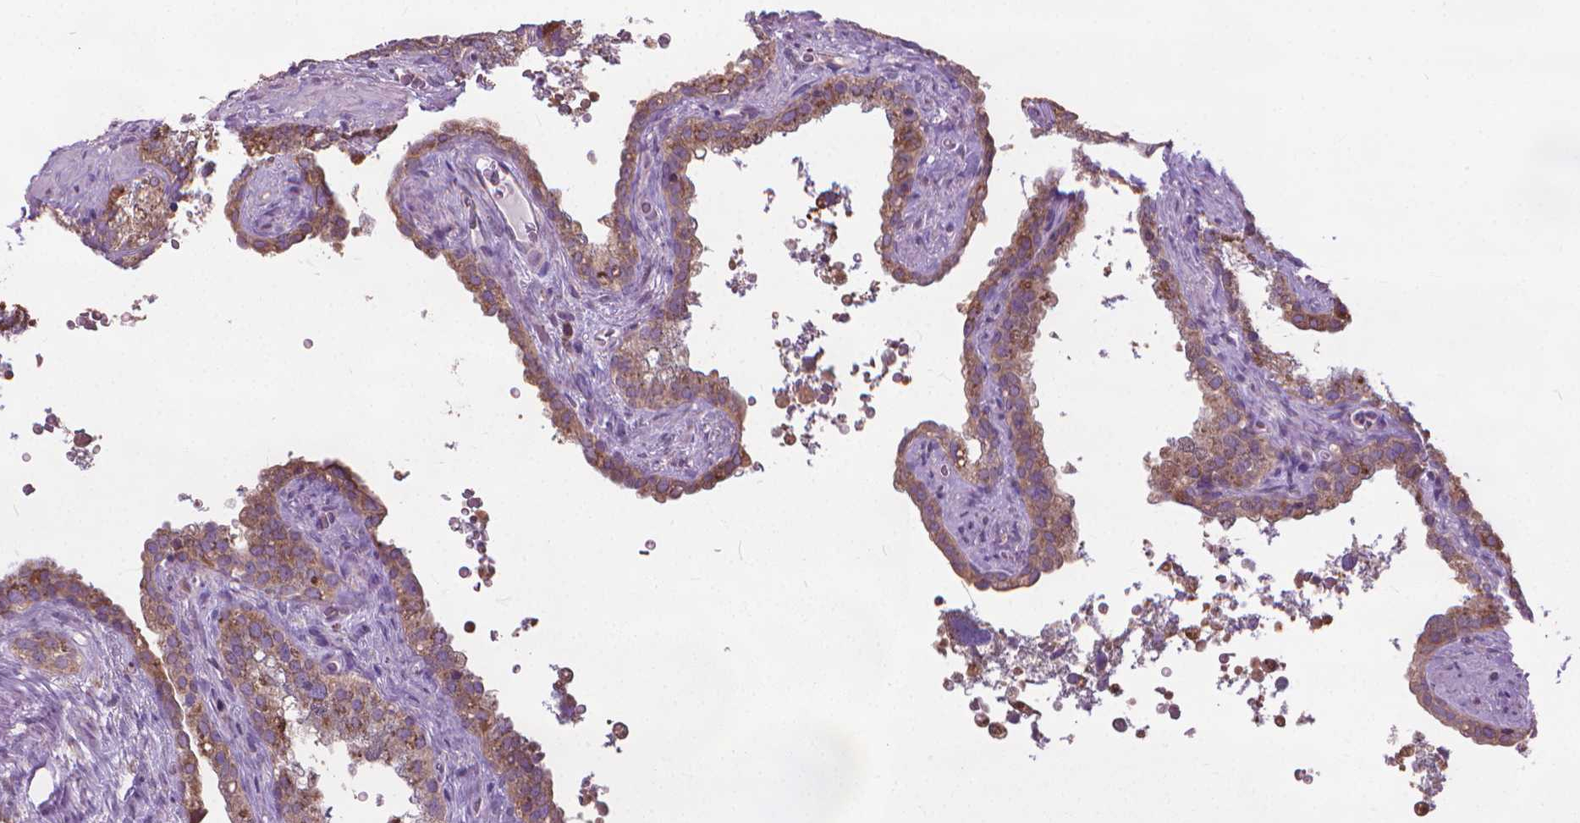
{"staining": {"intensity": "moderate", "quantity": ">75%", "location": "cytoplasmic/membranous"}, "tissue": "seminal vesicle", "cell_type": "Glandular cells", "image_type": "normal", "snomed": [{"axis": "morphology", "description": "Normal tissue, NOS"}, {"axis": "topography", "description": "Prostate"}, {"axis": "topography", "description": "Seminal veicle"}], "caption": "Protein staining demonstrates moderate cytoplasmic/membranous positivity in approximately >75% of glandular cells in normal seminal vesicle. (Stains: DAB in brown, nuclei in blue, Microscopy: brightfield microscopy at high magnification).", "gene": "NUDT1", "patient": {"sex": "male", "age": 71}}